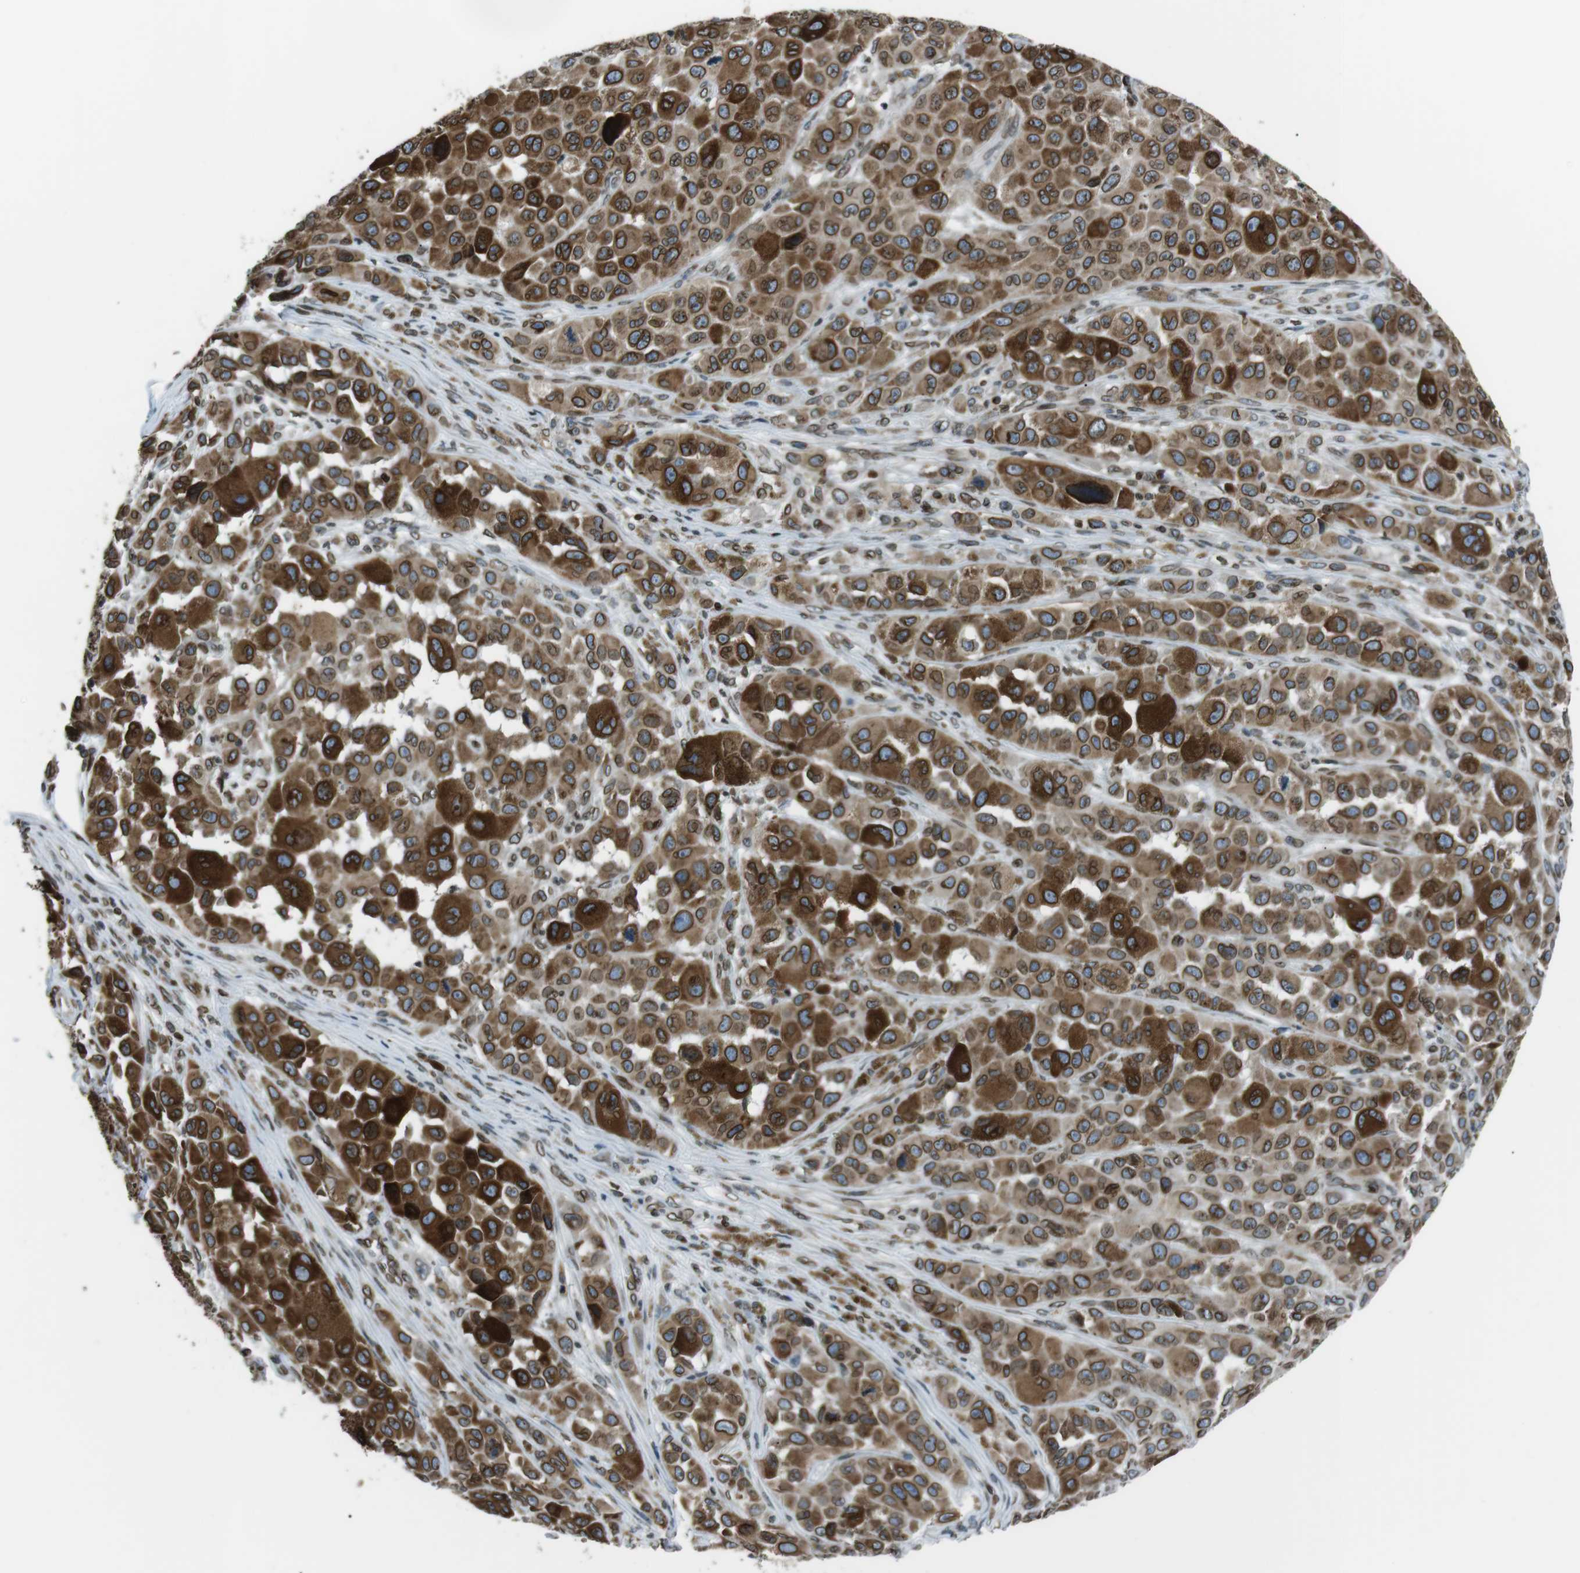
{"staining": {"intensity": "moderate", "quantity": ">75%", "location": "cytoplasmic/membranous,nuclear"}, "tissue": "melanoma", "cell_type": "Tumor cells", "image_type": "cancer", "snomed": [{"axis": "morphology", "description": "Malignant melanoma, NOS"}, {"axis": "topography", "description": "Skin"}], "caption": "This image shows IHC staining of human malignant melanoma, with medium moderate cytoplasmic/membranous and nuclear staining in approximately >75% of tumor cells.", "gene": "TMX4", "patient": {"sex": "male", "age": 96}}